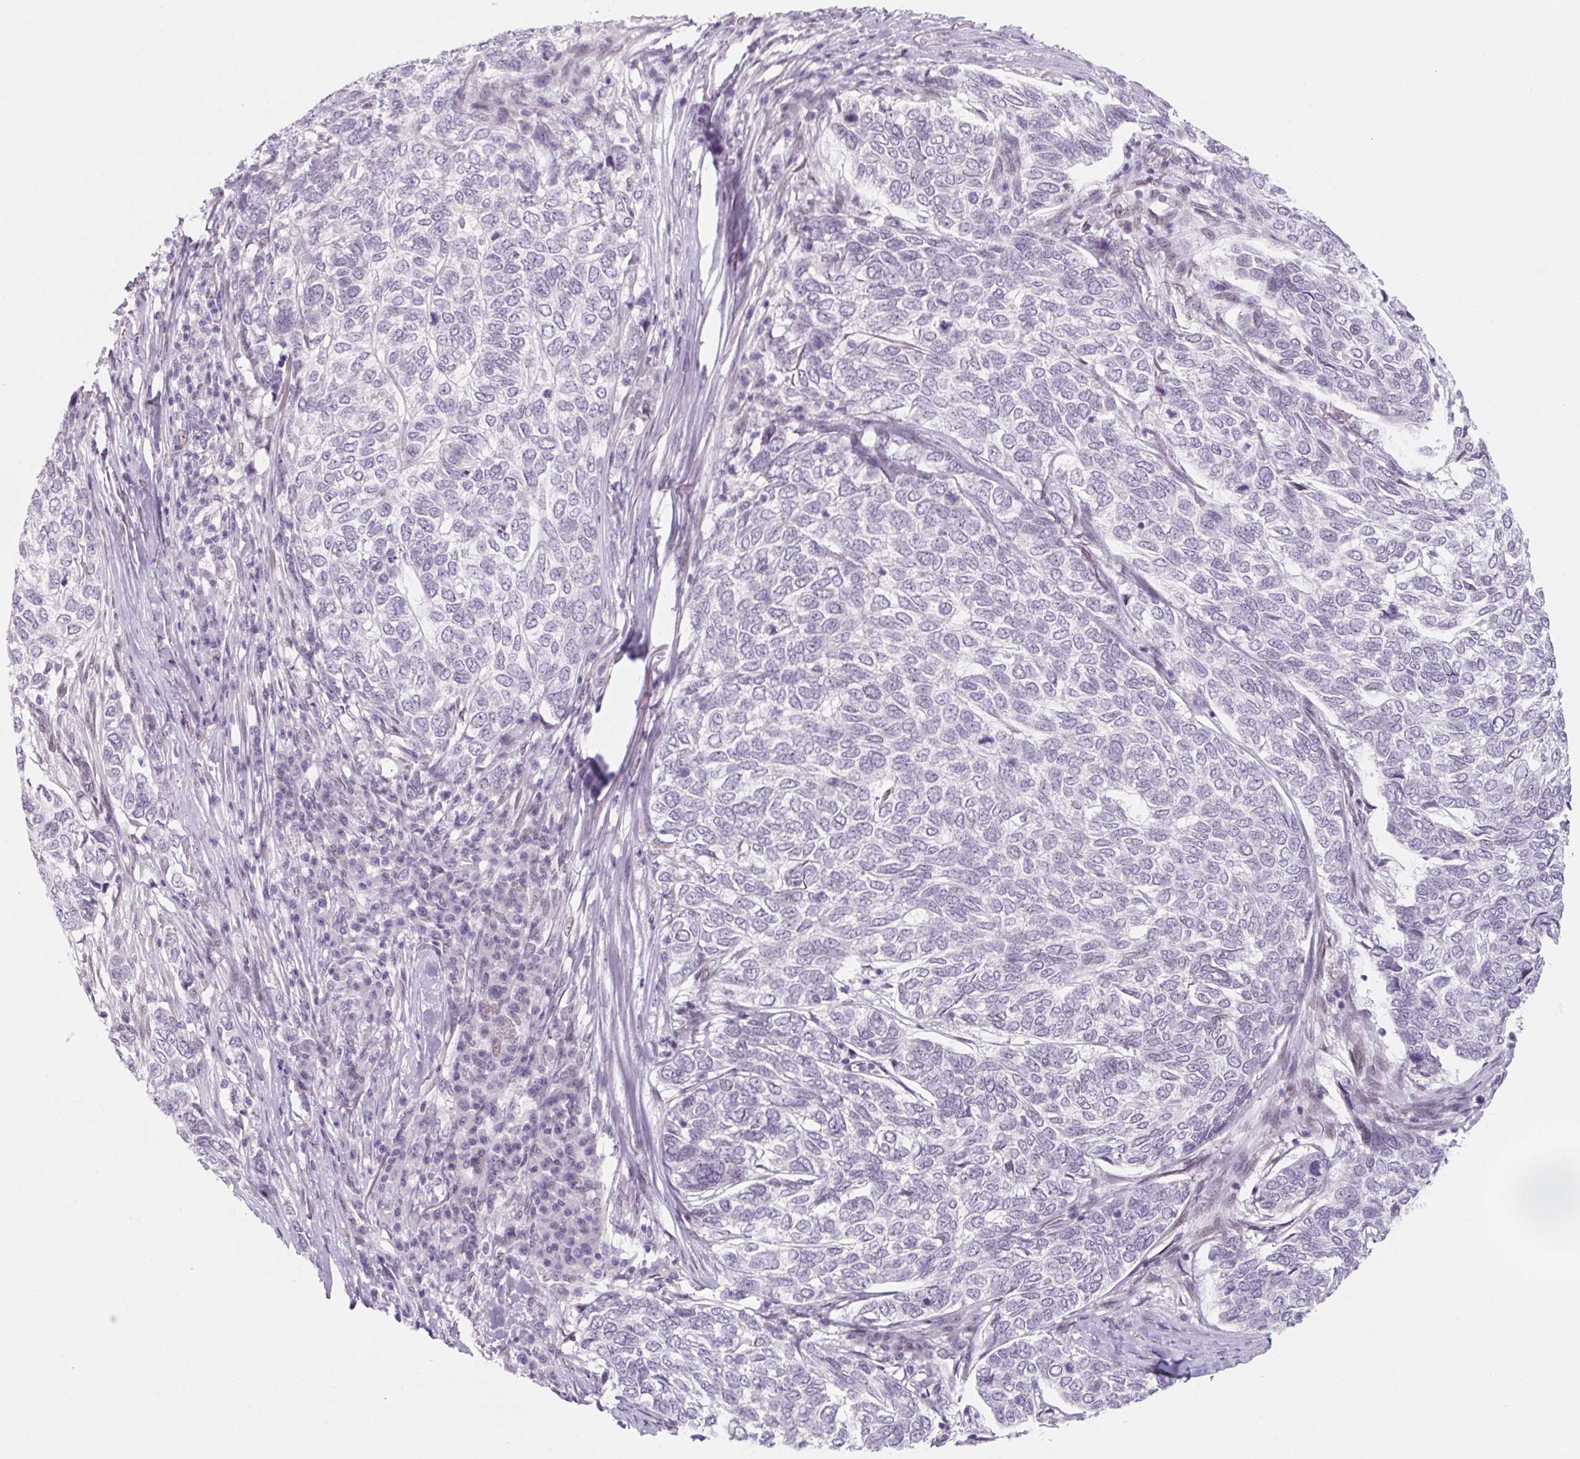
{"staining": {"intensity": "negative", "quantity": "none", "location": "none"}, "tissue": "skin cancer", "cell_type": "Tumor cells", "image_type": "cancer", "snomed": [{"axis": "morphology", "description": "Basal cell carcinoma"}, {"axis": "topography", "description": "Skin"}], "caption": "Tumor cells show no significant staining in skin cancer.", "gene": "KCNQ2", "patient": {"sex": "female", "age": 65}}